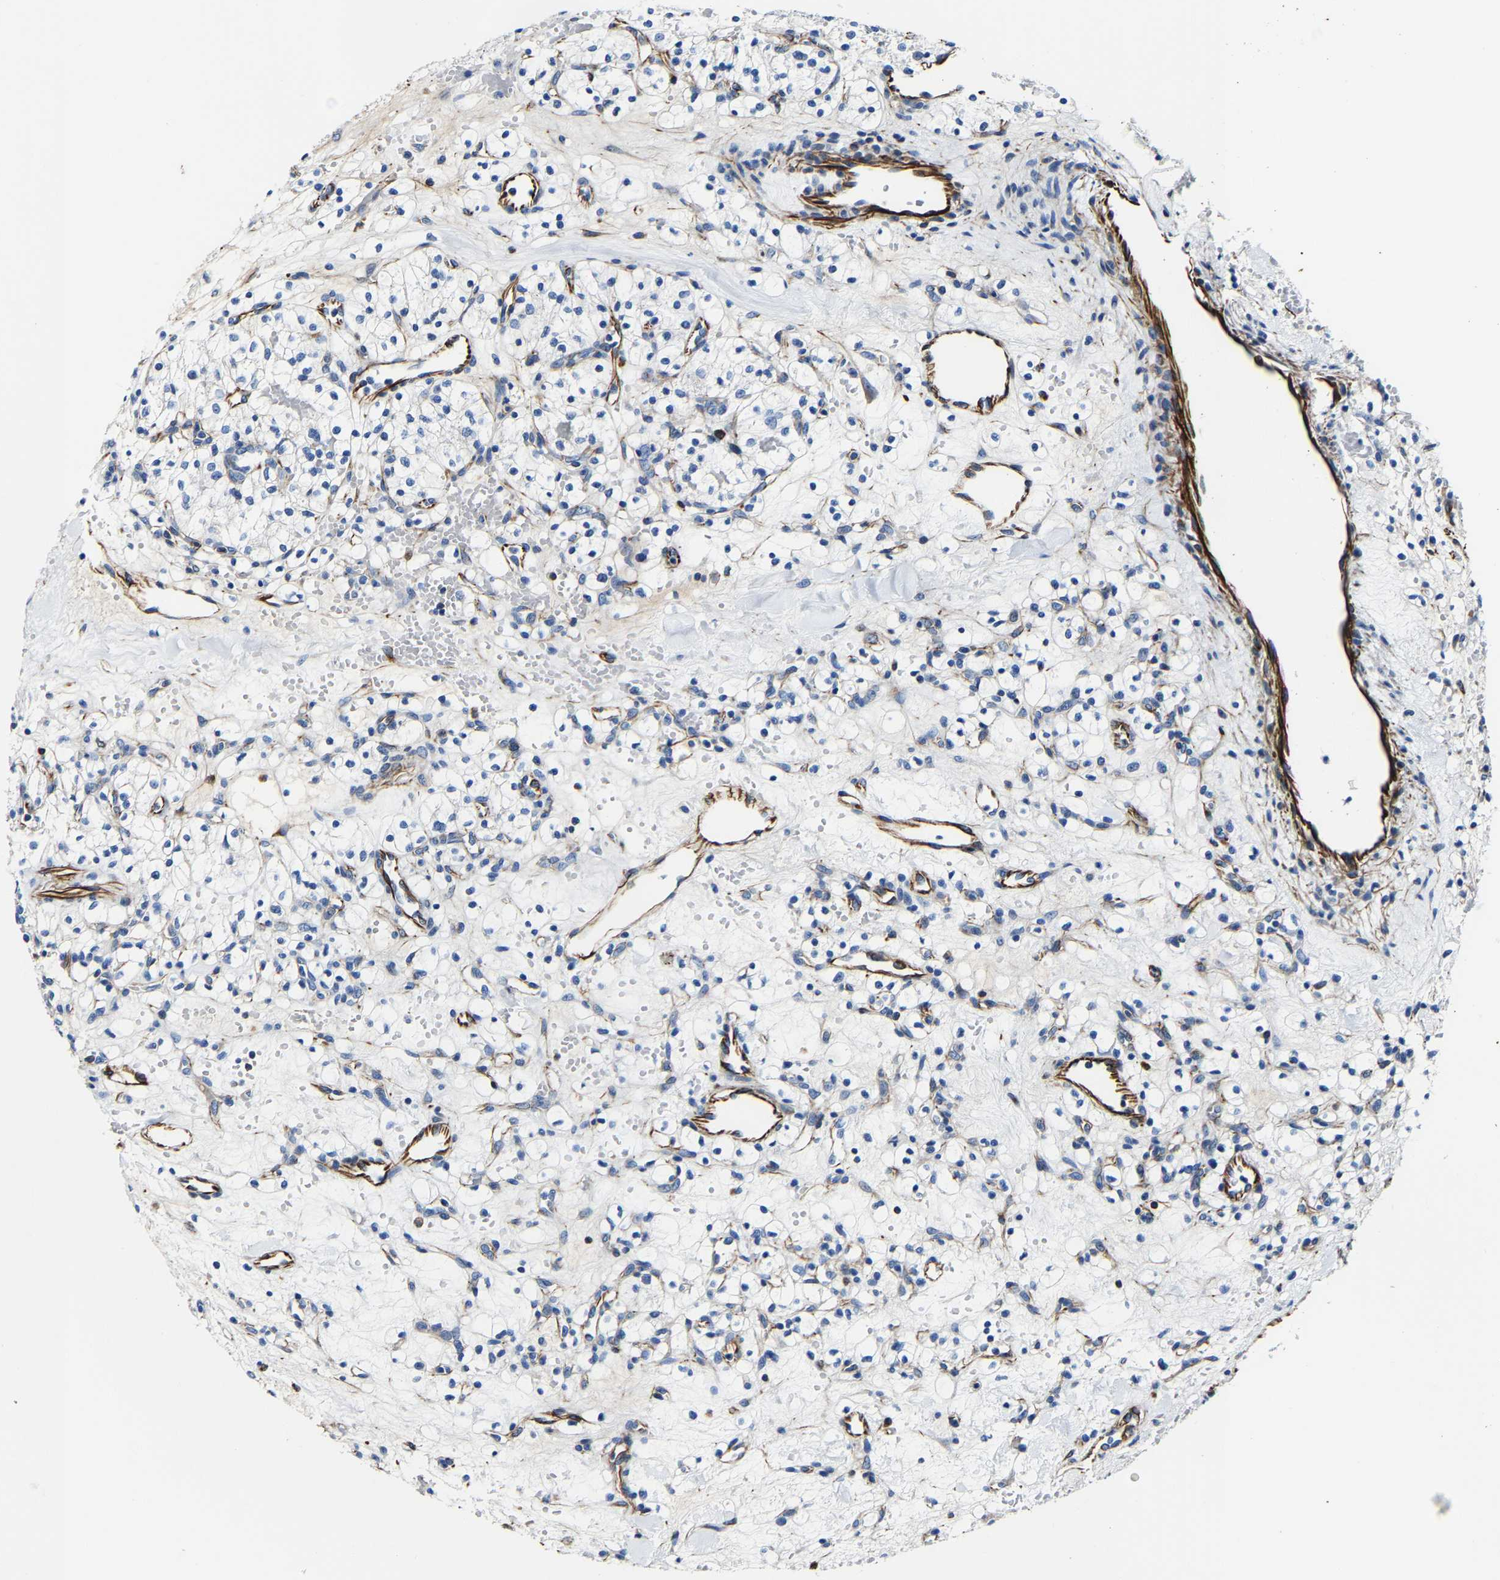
{"staining": {"intensity": "negative", "quantity": "none", "location": "none"}, "tissue": "renal cancer", "cell_type": "Tumor cells", "image_type": "cancer", "snomed": [{"axis": "morphology", "description": "Adenocarcinoma, NOS"}, {"axis": "topography", "description": "Kidney"}], "caption": "A high-resolution photomicrograph shows immunohistochemistry staining of renal cancer, which demonstrates no significant staining in tumor cells. (Brightfield microscopy of DAB (3,3'-diaminobenzidine) immunohistochemistry (IHC) at high magnification).", "gene": "MMEL1", "patient": {"sex": "female", "age": 60}}